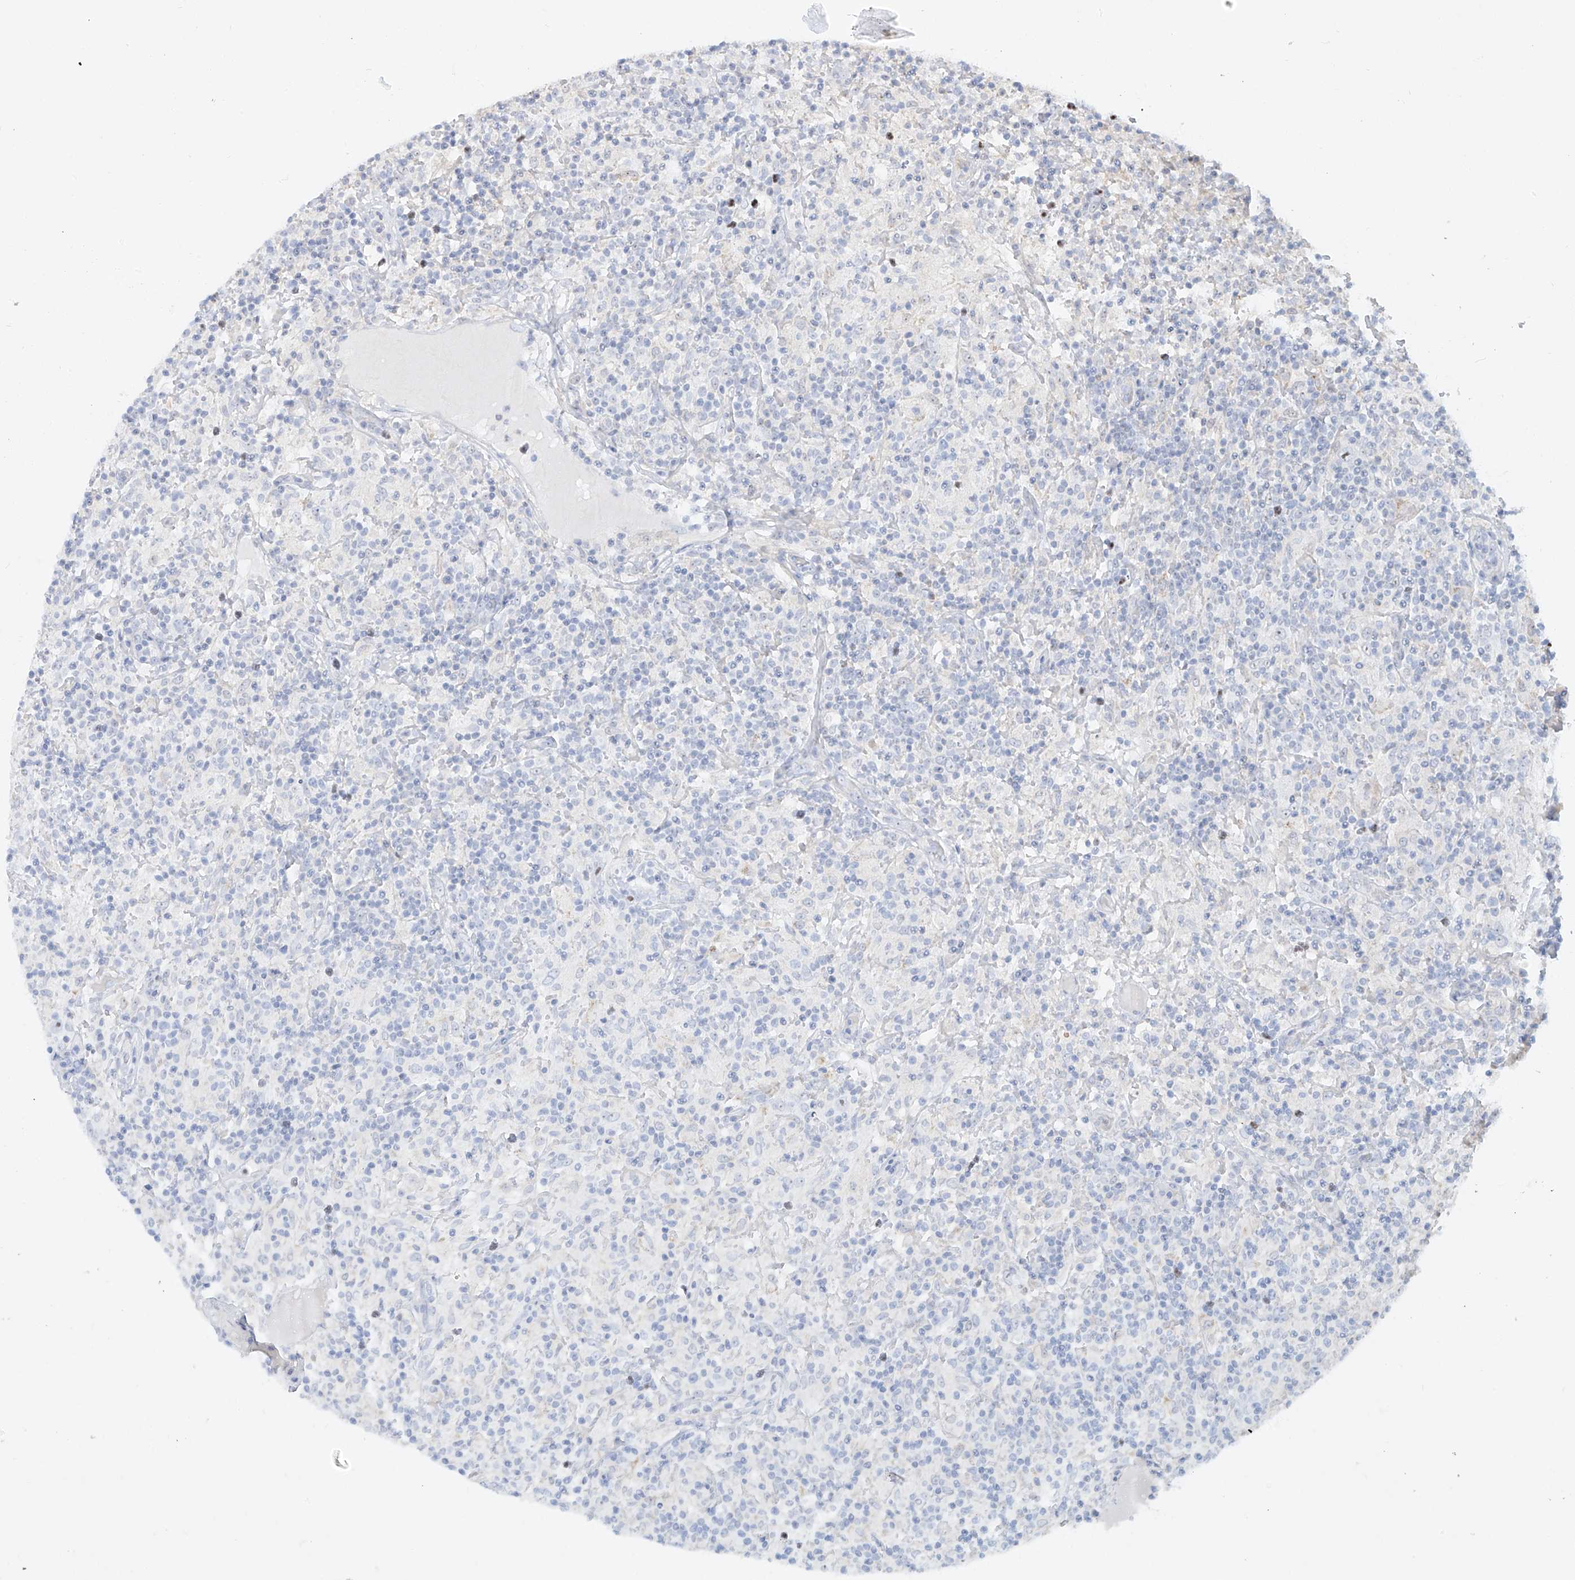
{"staining": {"intensity": "negative", "quantity": "none", "location": "none"}, "tissue": "lymphoma", "cell_type": "Tumor cells", "image_type": "cancer", "snomed": [{"axis": "morphology", "description": "Hodgkin's disease, NOS"}, {"axis": "topography", "description": "Lymph node"}], "caption": "Hodgkin's disease was stained to show a protein in brown. There is no significant expression in tumor cells.", "gene": "SNU13", "patient": {"sex": "male", "age": 70}}